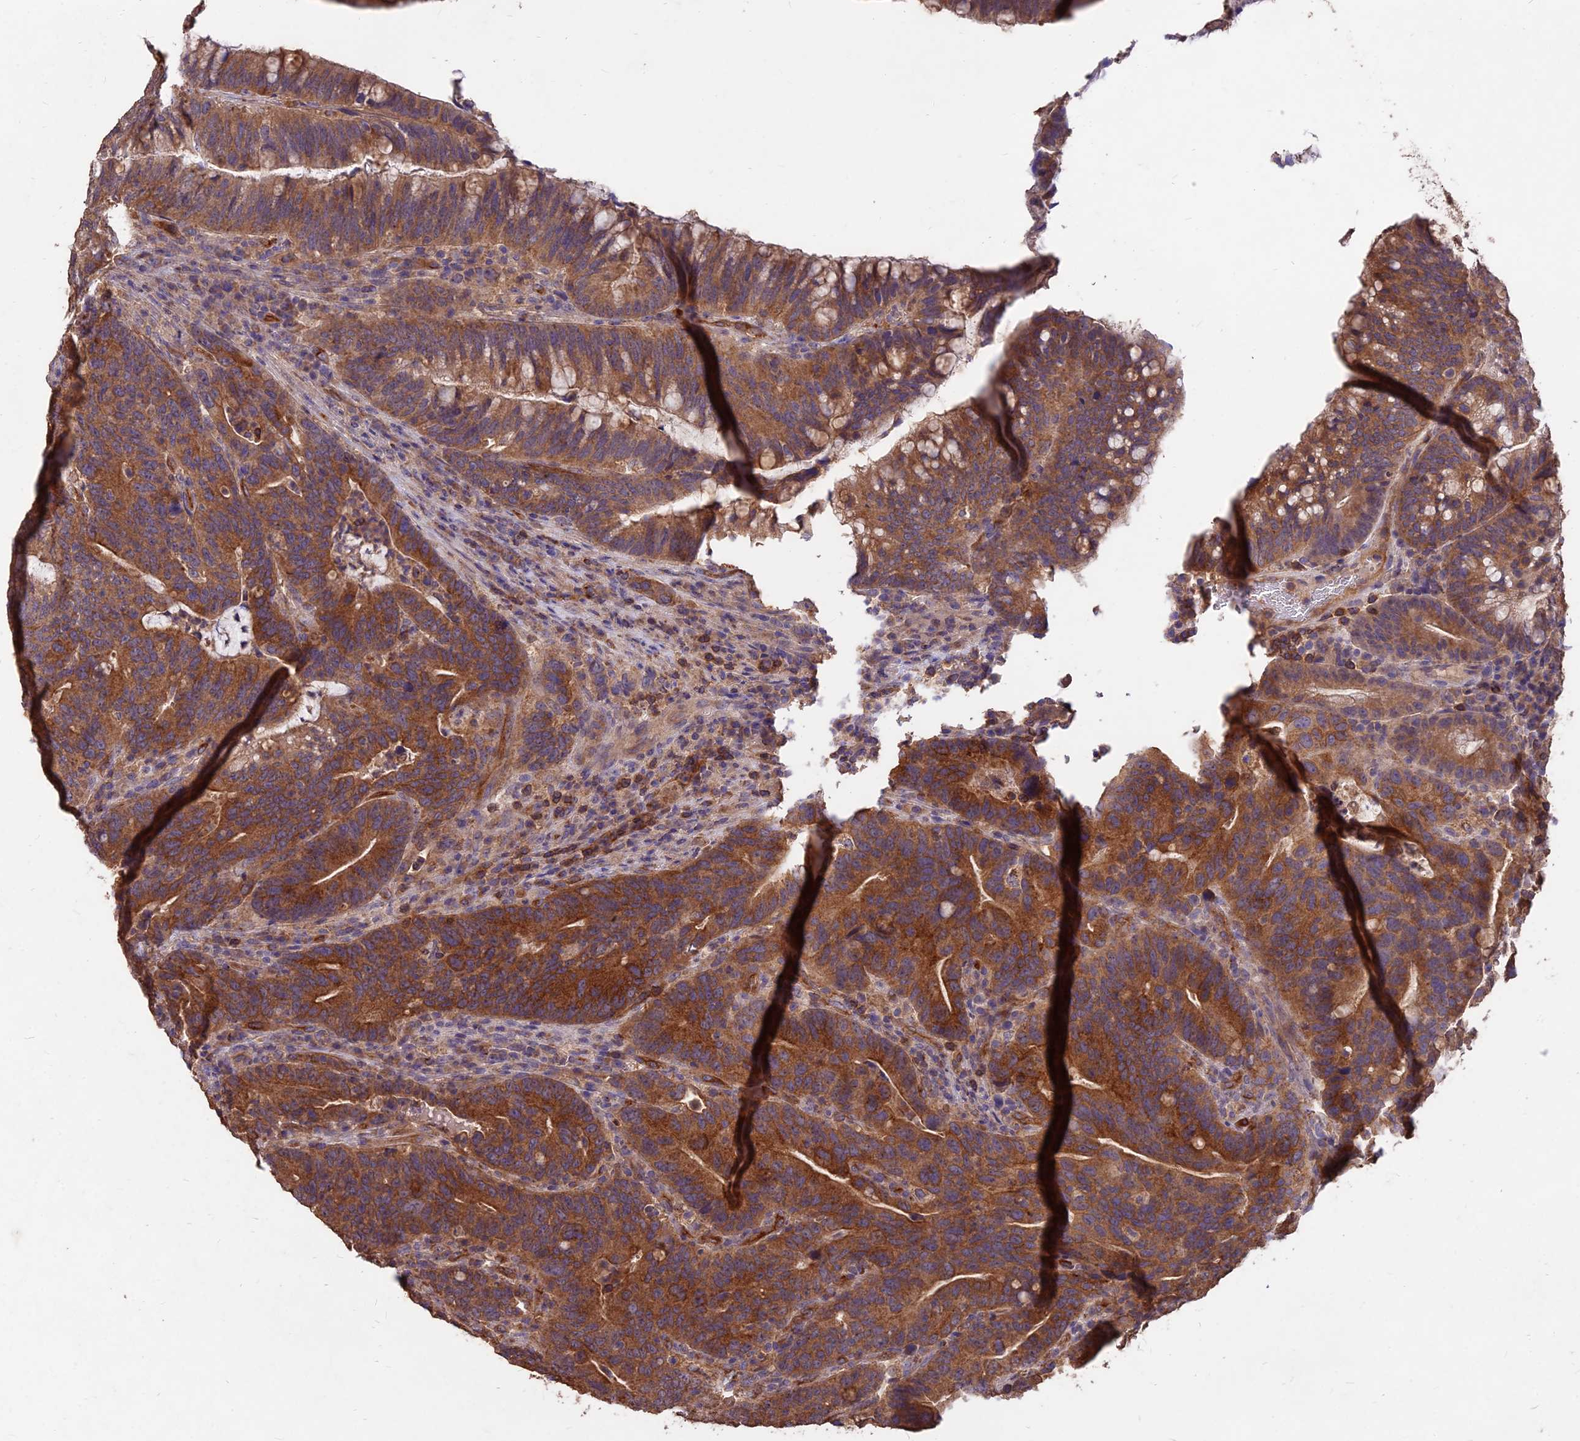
{"staining": {"intensity": "strong", "quantity": ">75%", "location": "cytoplasmic/membranous"}, "tissue": "colorectal cancer", "cell_type": "Tumor cells", "image_type": "cancer", "snomed": [{"axis": "morphology", "description": "Adenocarcinoma, NOS"}, {"axis": "topography", "description": "Colon"}], "caption": "Immunohistochemistry (IHC) staining of colorectal adenocarcinoma, which shows high levels of strong cytoplasmic/membranous positivity in approximately >75% of tumor cells indicating strong cytoplasmic/membranous protein expression. The staining was performed using DAB (brown) for protein detection and nuclei were counterstained in hematoxylin (blue).", "gene": "CEMIP2", "patient": {"sex": "female", "age": 66}}